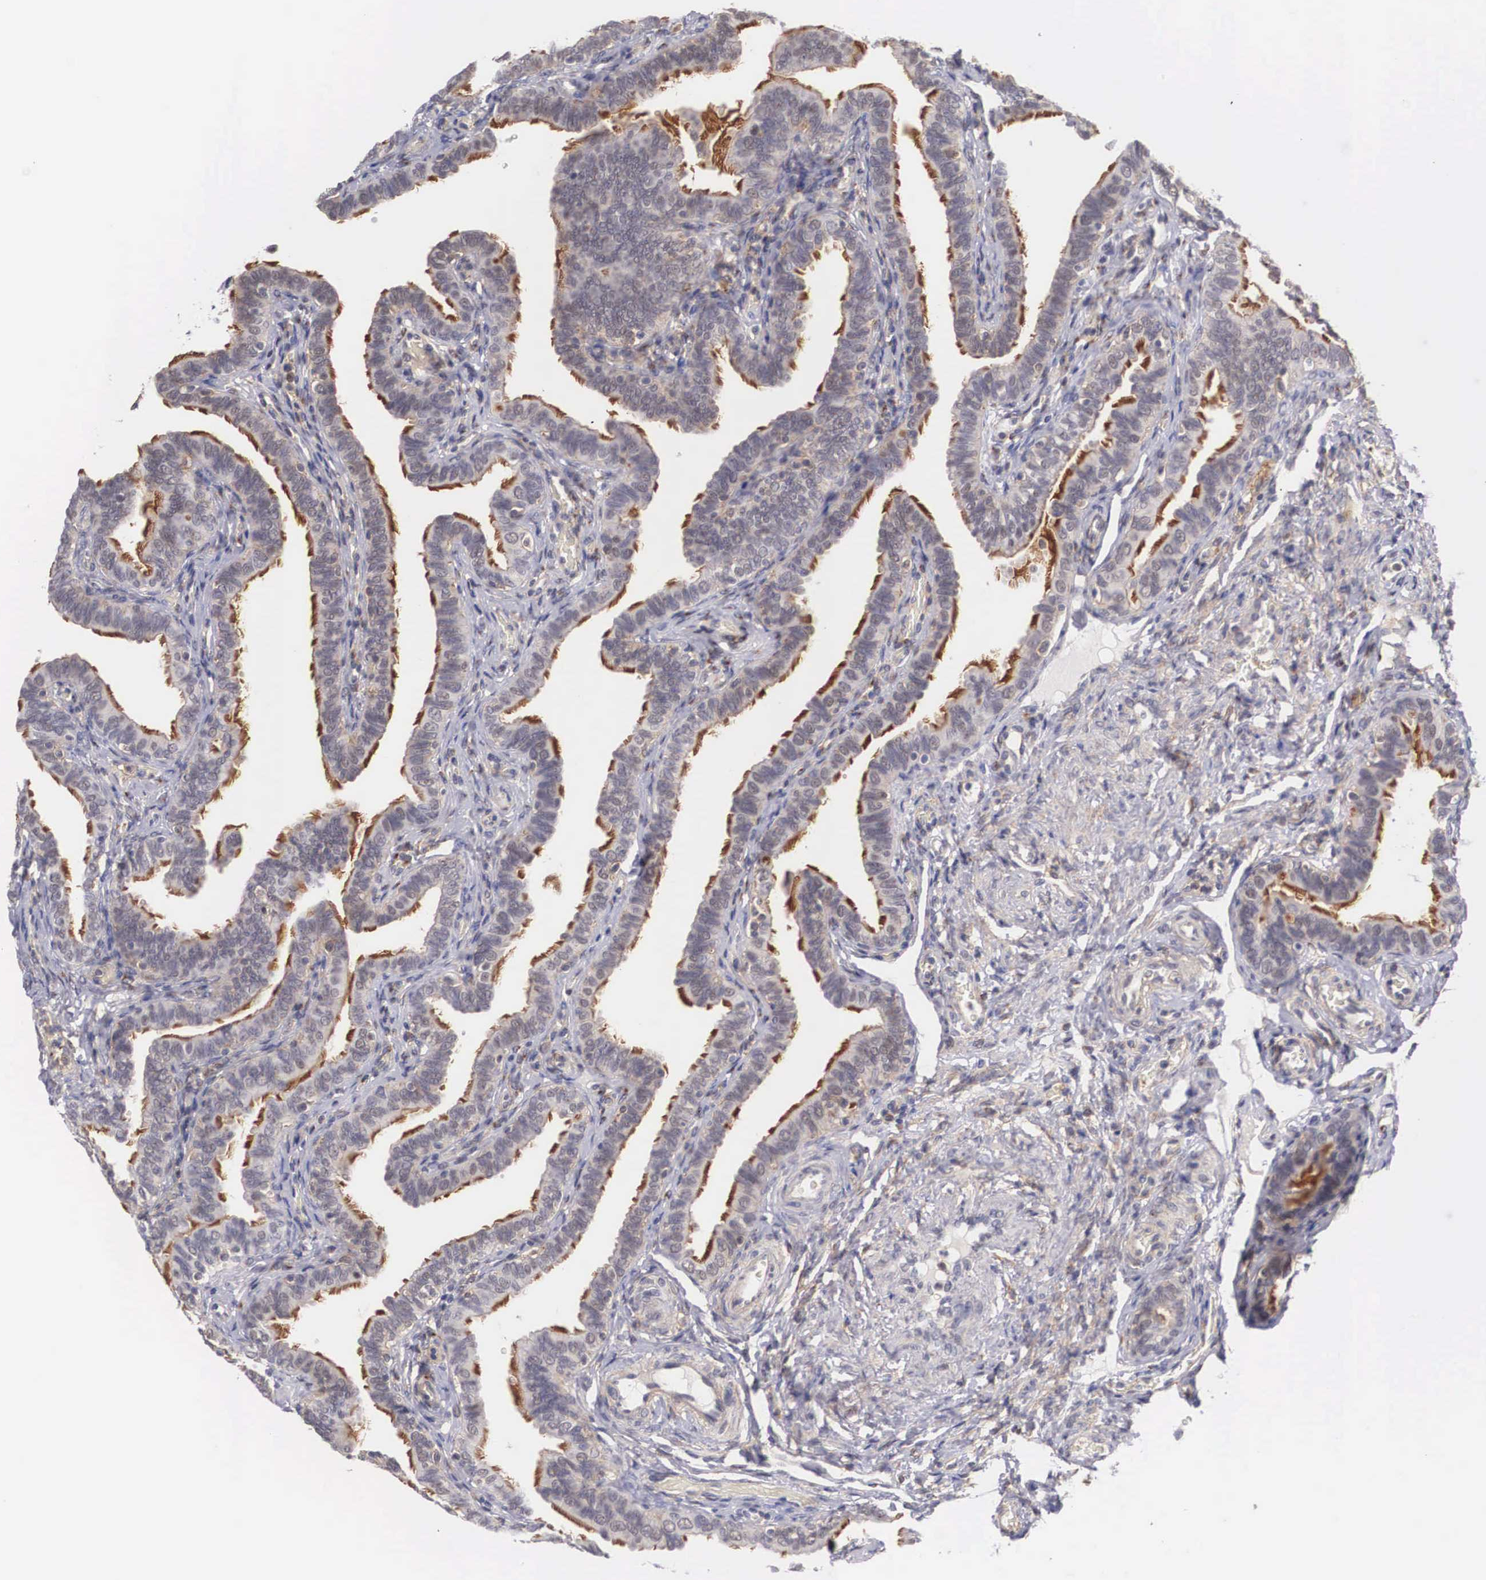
{"staining": {"intensity": "negative", "quantity": "none", "location": "none"}, "tissue": "fallopian tube", "cell_type": "Glandular cells", "image_type": "normal", "snomed": [{"axis": "morphology", "description": "Normal tissue, NOS"}, {"axis": "topography", "description": "Fallopian tube"}], "caption": "A high-resolution image shows immunohistochemistry staining of normal fallopian tube, which exhibits no significant staining in glandular cells. The staining is performed using DAB (3,3'-diaminobenzidine) brown chromogen with nuclei counter-stained in using hematoxylin.", "gene": "NR4A2", "patient": {"sex": "female", "age": 38}}